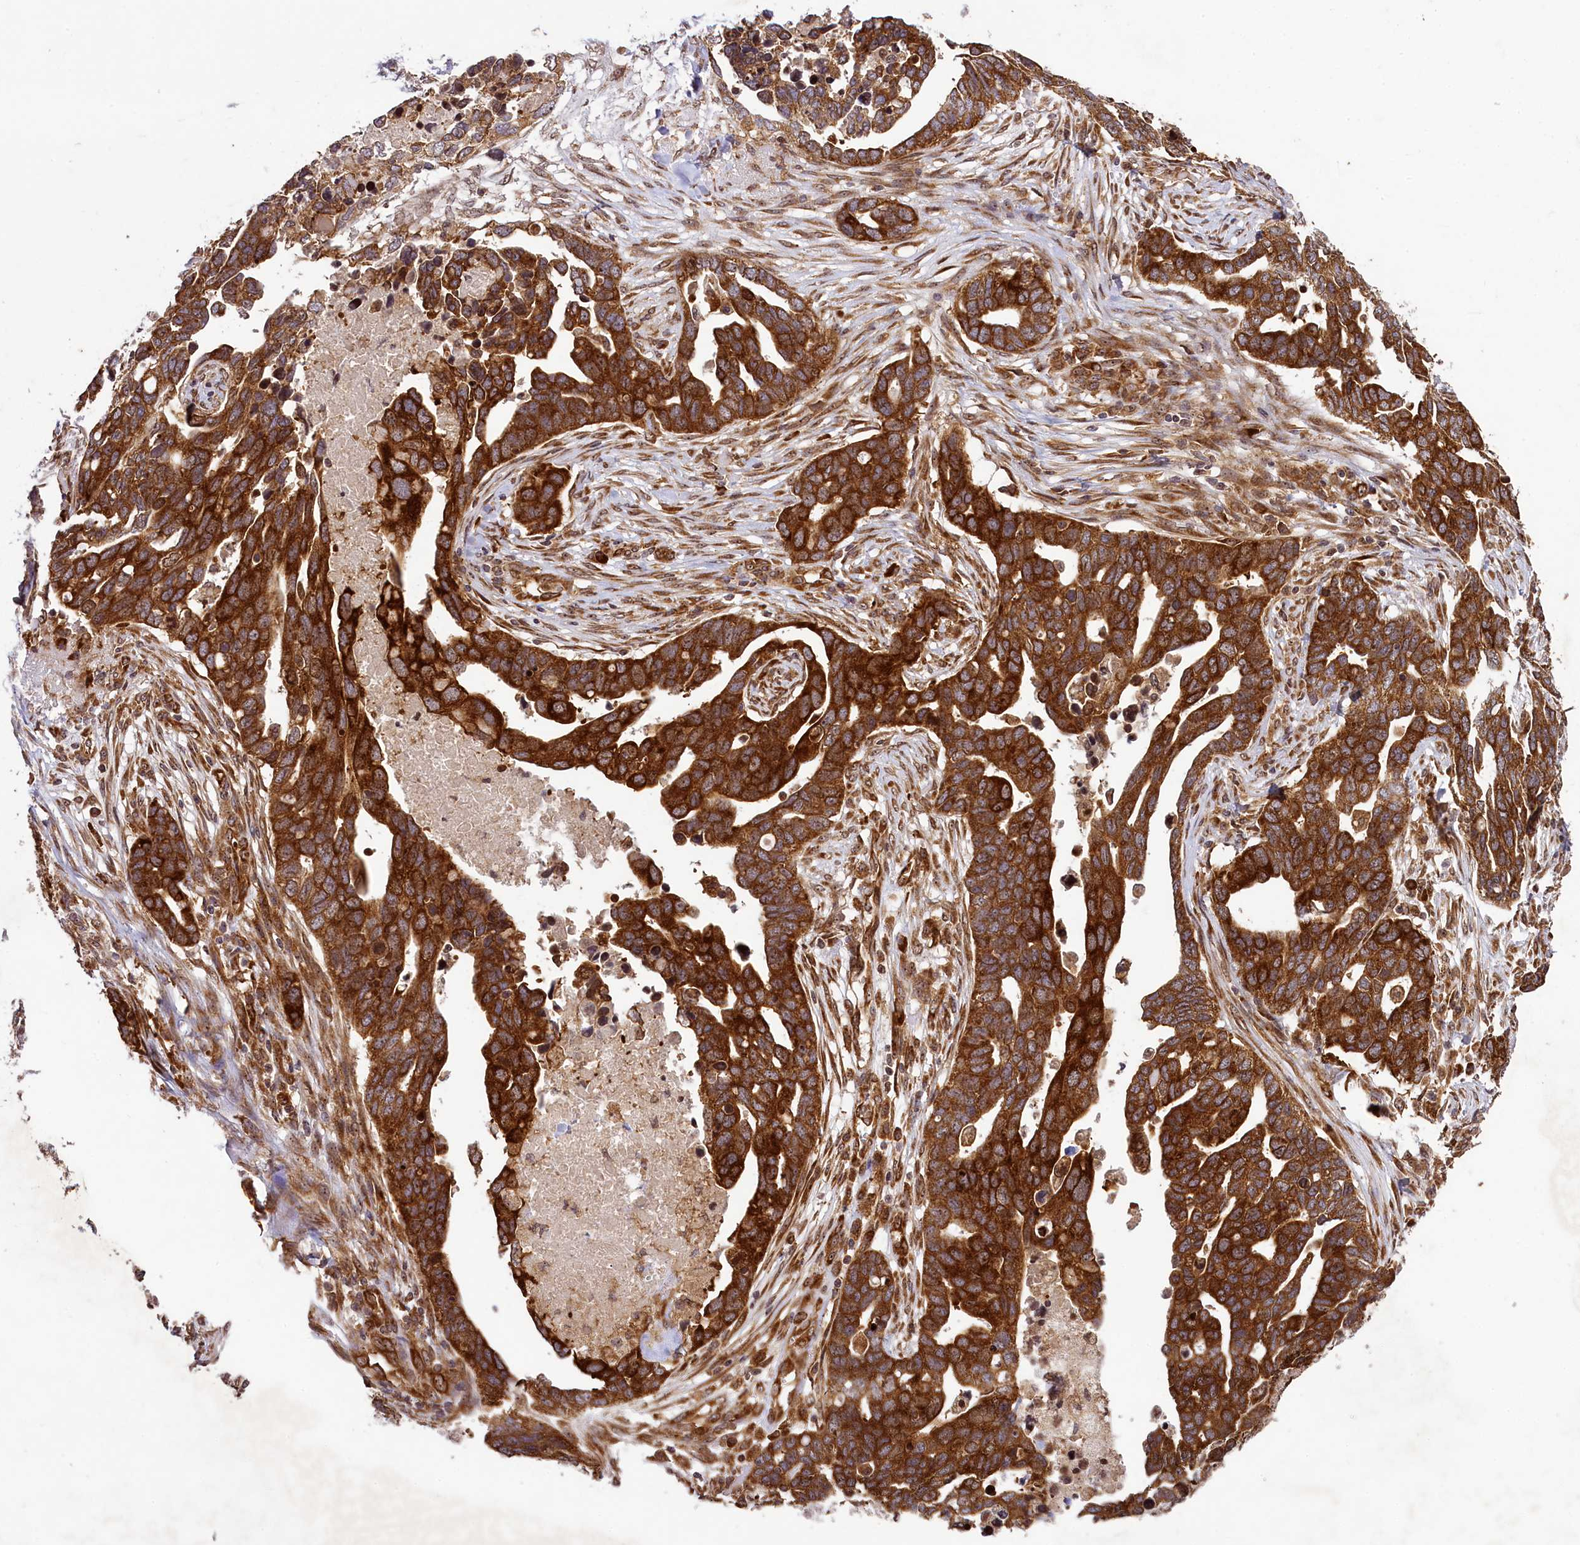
{"staining": {"intensity": "strong", "quantity": ">75%", "location": "cytoplasmic/membranous"}, "tissue": "ovarian cancer", "cell_type": "Tumor cells", "image_type": "cancer", "snomed": [{"axis": "morphology", "description": "Cystadenocarcinoma, serous, NOS"}, {"axis": "topography", "description": "Ovary"}], "caption": "Immunohistochemical staining of human ovarian cancer exhibits strong cytoplasmic/membranous protein positivity in about >75% of tumor cells. The protein of interest is shown in brown color, while the nuclei are stained blue.", "gene": "LARP4", "patient": {"sex": "female", "age": 54}}